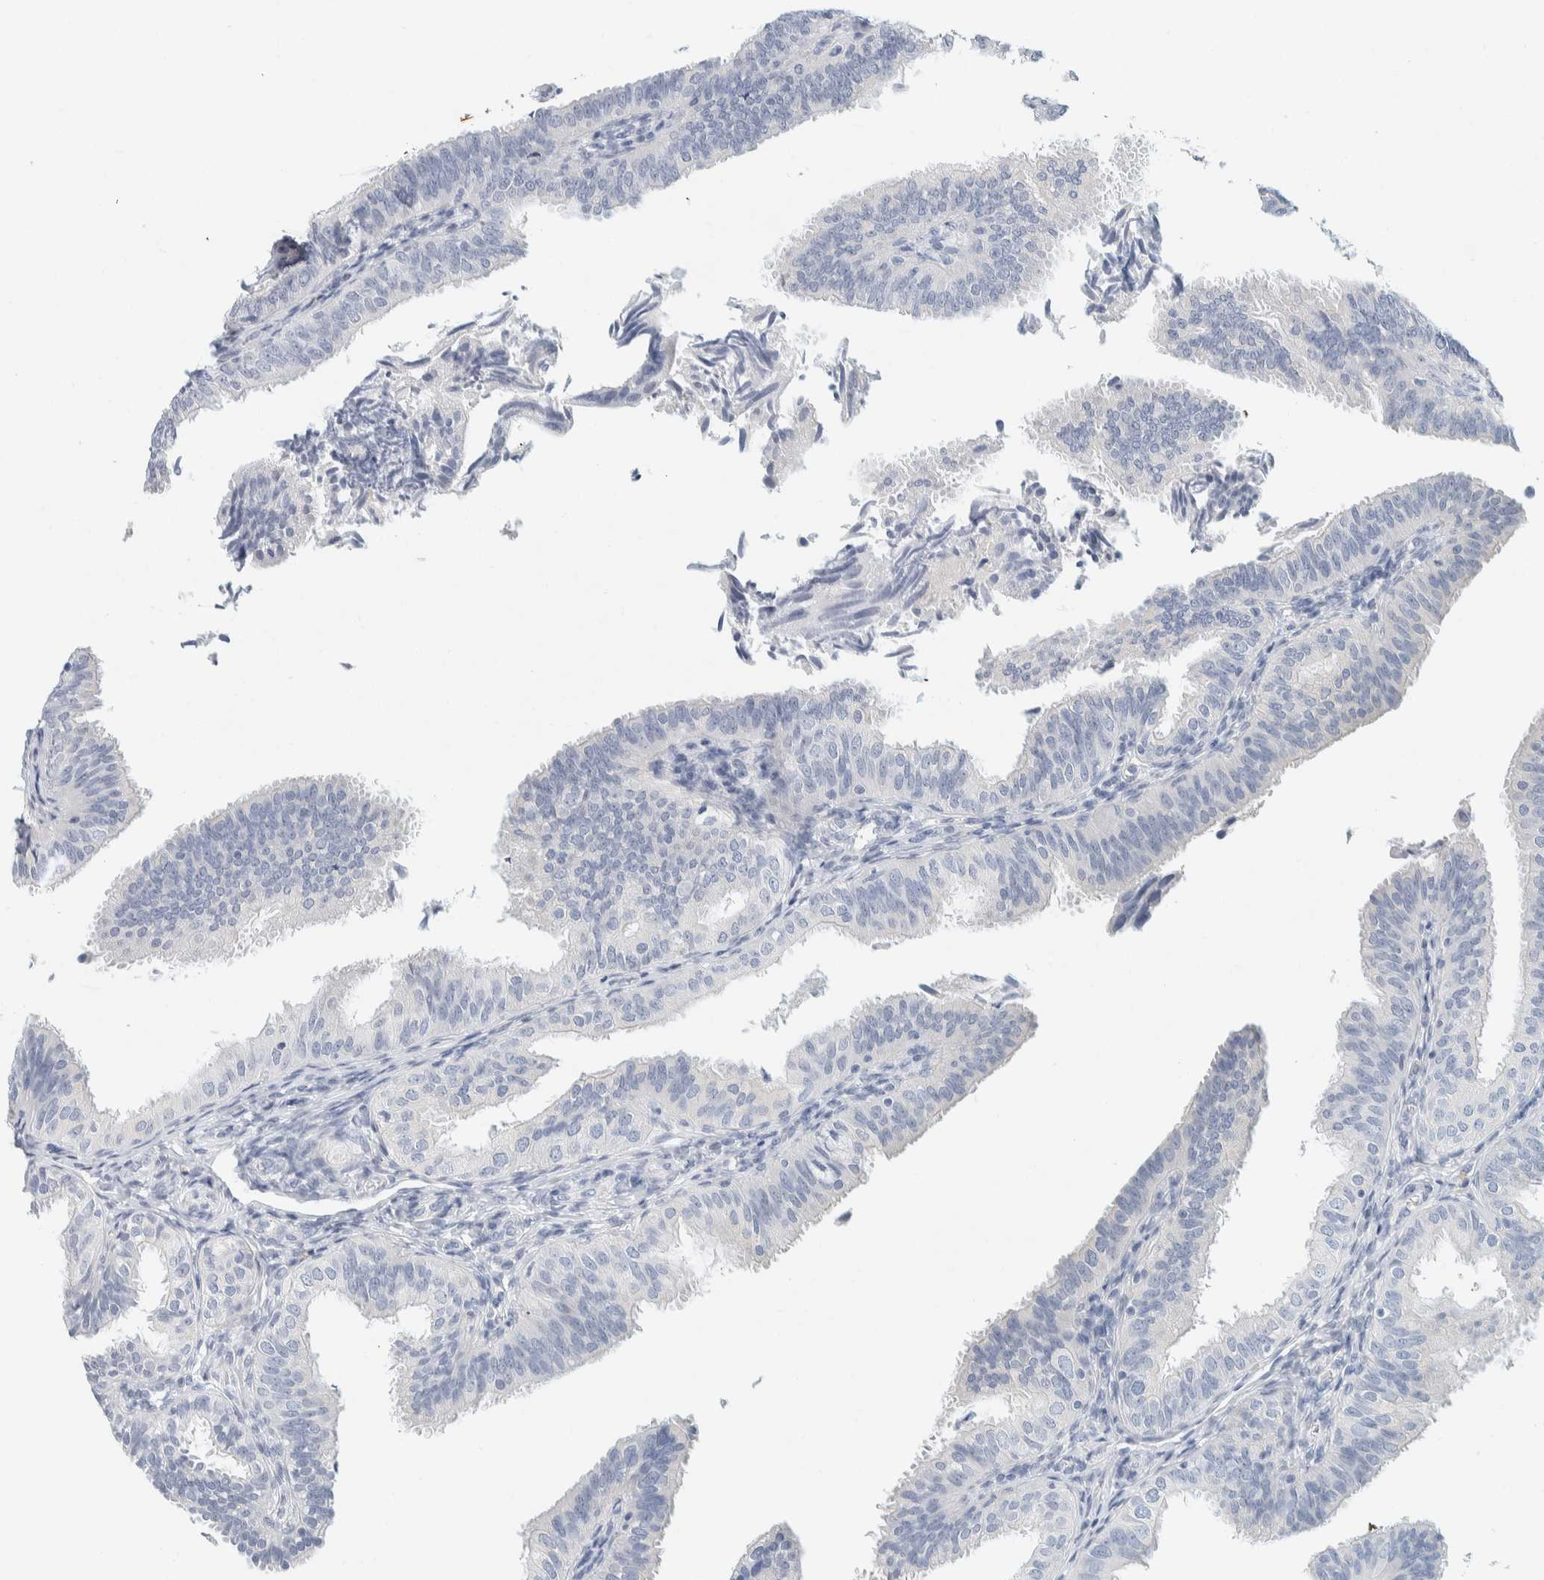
{"staining": {"intensity": "negative", "quantity": "none", "location": "none"}, "tissue": "fallopian tube", "cell_type": "Glandular cells", "image_type": "normal", "snomed": [{"axis": "morphology", "description": "Normal tissue, NOS"}, {"axis": "topography", "description": "Fallopian tube"}], "caption": "Immunohistochemistry (IHC) micrograph of benign human fallopian tube stained for a protein (brown), which displays no positivity in glandular cells. The staining was performed using DAB to visualize the protein expression in brown, while the nuclei were stained in blue with hematoxylin (Magnification: 20x).", "gene": "ALOX12B", "patient": {"sex": "female", "age": 35}}